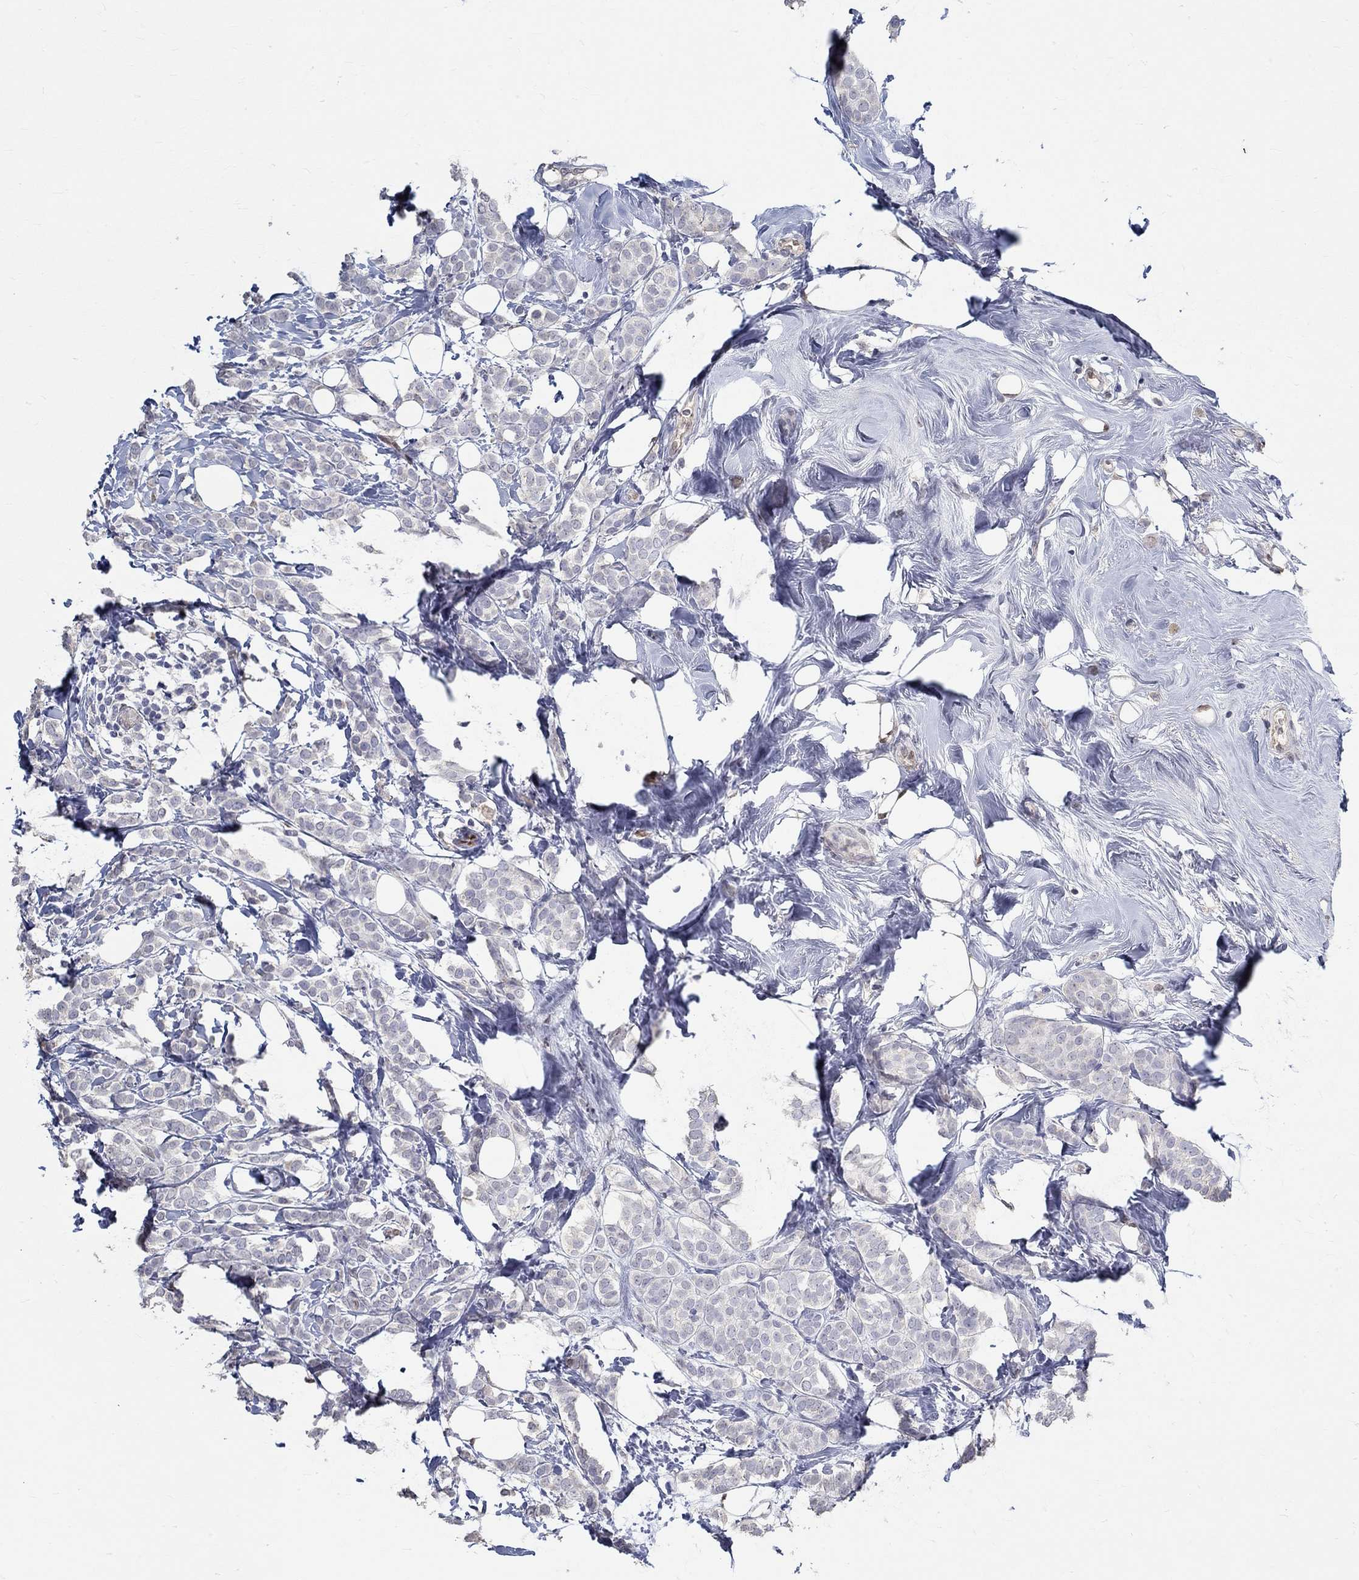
{"staining": {"intensity": "negative", "quantity": "none", "location": "none"}, "tissue": "breast cancer", "cell_type": "Tumor cells", "image_type": "cancer", "snomed": [{"axis": "morphology", "description": "Lobular carcinoma"}, {"axis": "topography", "description": "Breast"}], "caption": "Immunohistochemical staining of human breast lobular carcinoma reveals no significant expression in tumor cells.", "gene": "FGF2", "patient": {"sex": "female", "age": 49}}